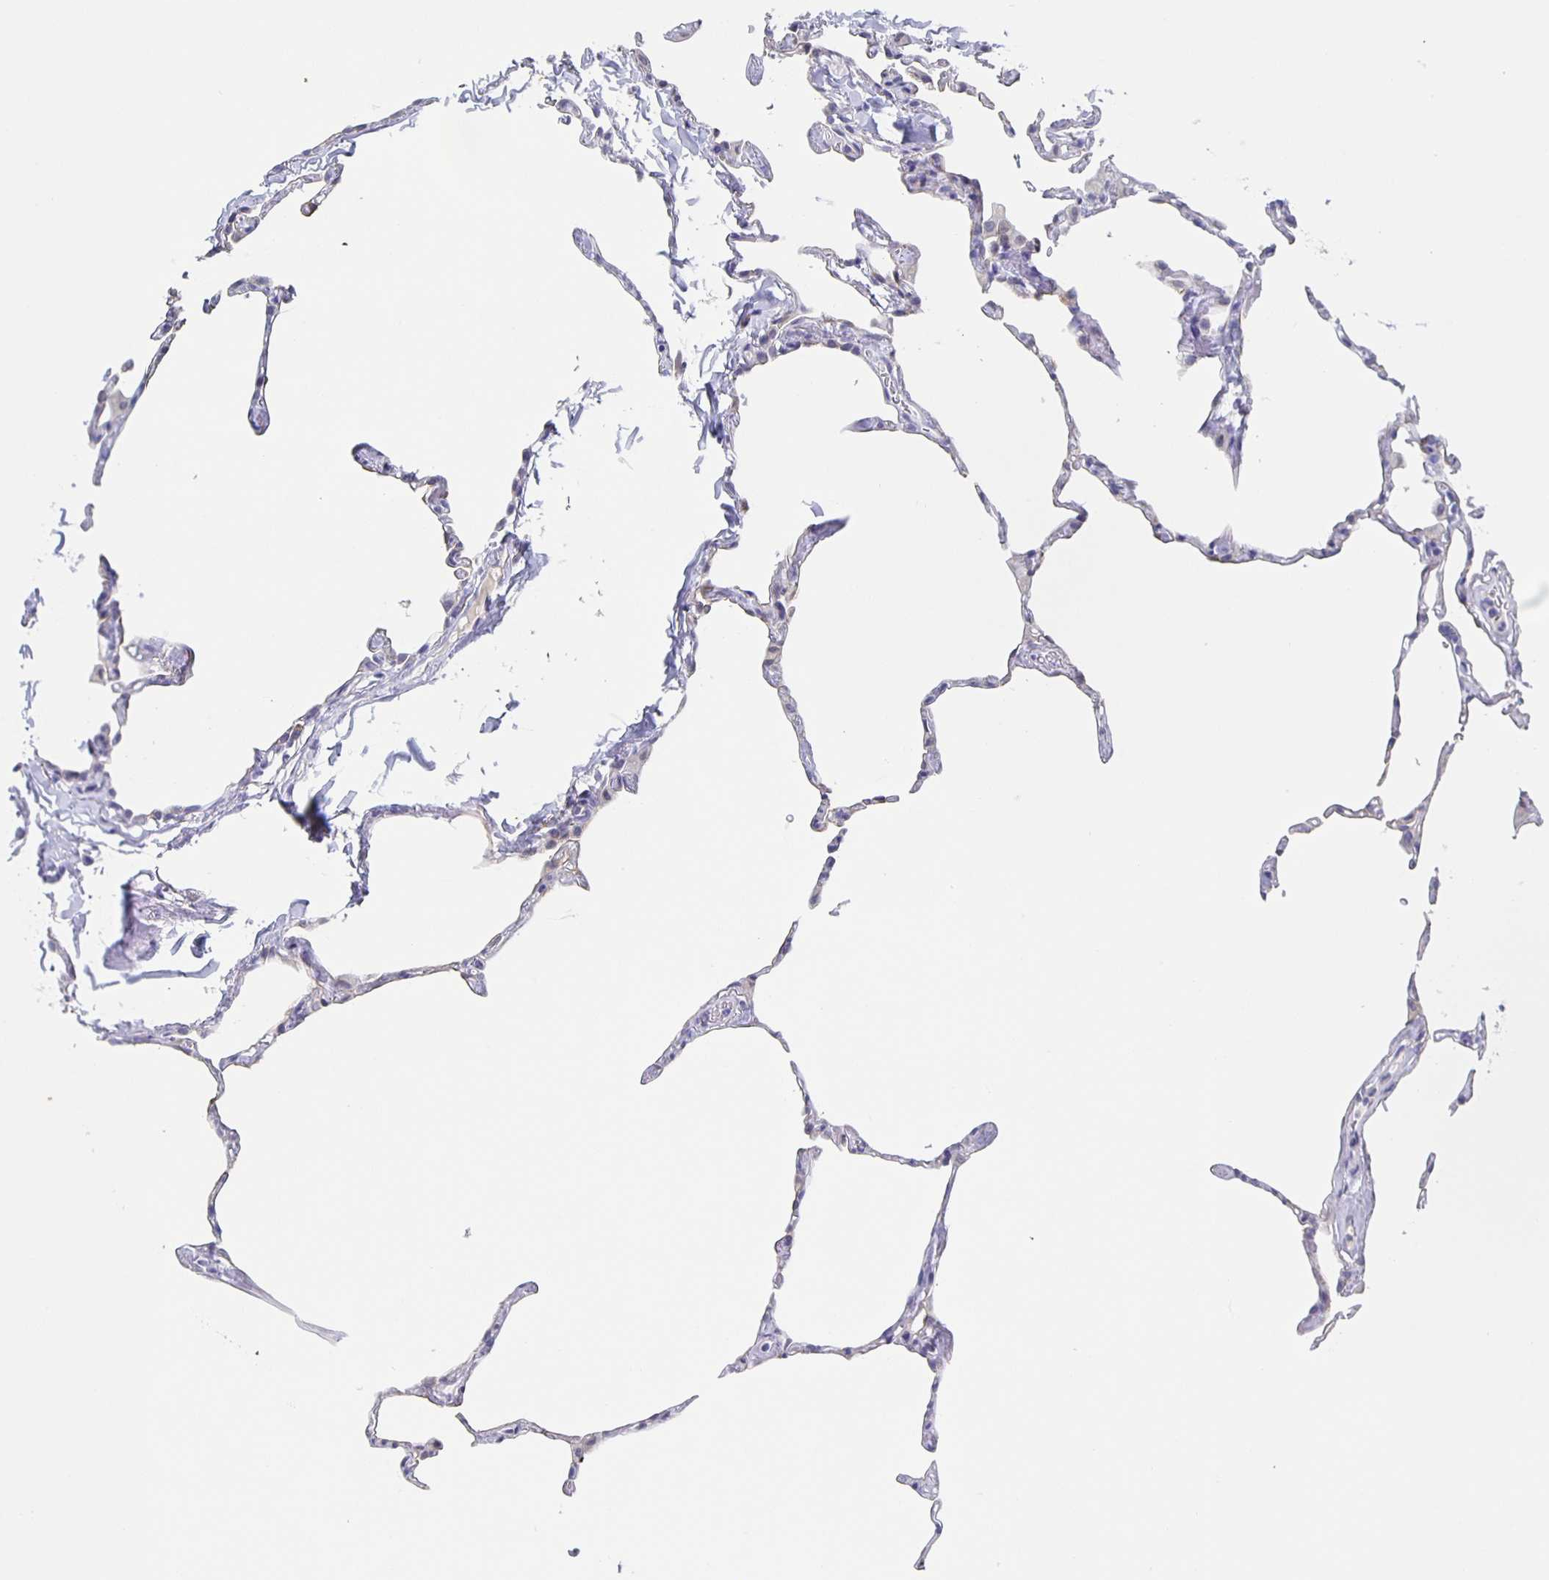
{"staining": {"intensity": "negative", "quantity": "none", "location": "none"}, "tissue": "lung", "cell_type": "Alveolar cells", "image_type": "normal", "snomed": [{"axis": "morphology", "description": "Normal tissue, NOS"}, {"axis": "topography", "description": "Lung"}], "caption": "Alveolar cells show no significant positivity in unremarkable lung. The staining was performed using DAB (3,3'-diaminobenzidine) to visualize the protein expression in brown, while the nuclei were stained in blue with hematoxylin (Magnification: 20x).", "gene": "CCDC17", "patient": {"sex": "male", "age": 65}}